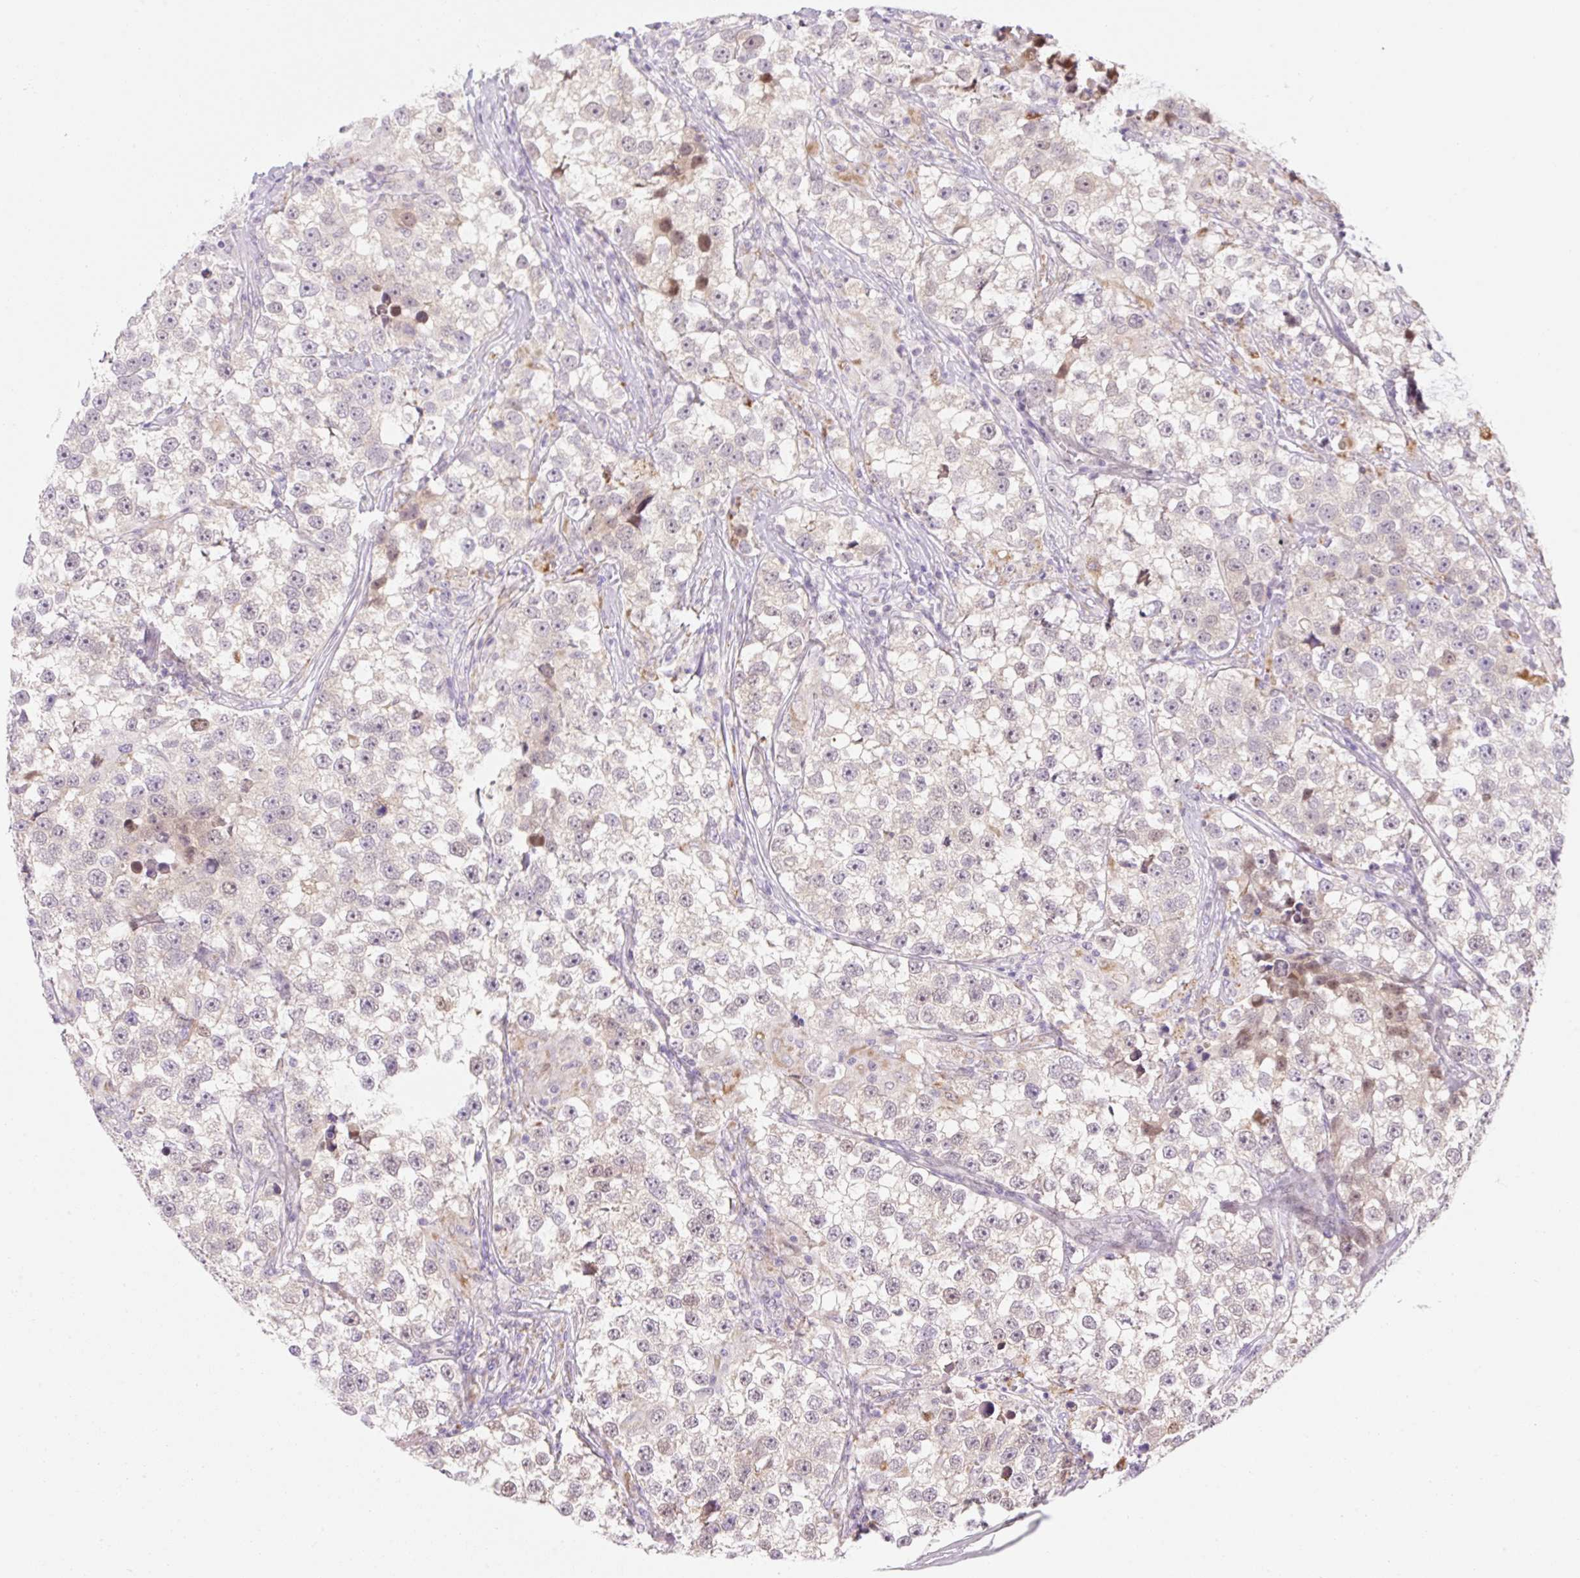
{"staining": {"intensity": "moderate", "quantity": "<25%", "location": "cytoplasmic/membranous,nuclear"}, "tissue": "testis cancer", "cell_type": "Tumor cells", "image_type": "cancer", "snomed": [{"axis": "morphology", "description": "Seminoma, NOS"}, {"axis": "topography", "description": "Testis"}], "caption": "High-power microscopy captured an immunohistochemistry histopathology image of testis cancer (seminoma), revealing moderate cytoplasmic/membranous and nuclear expression in about <25% of tumor cells.", "gene": "SYNE3", "patient": {"sex": "male", "age": 46}}